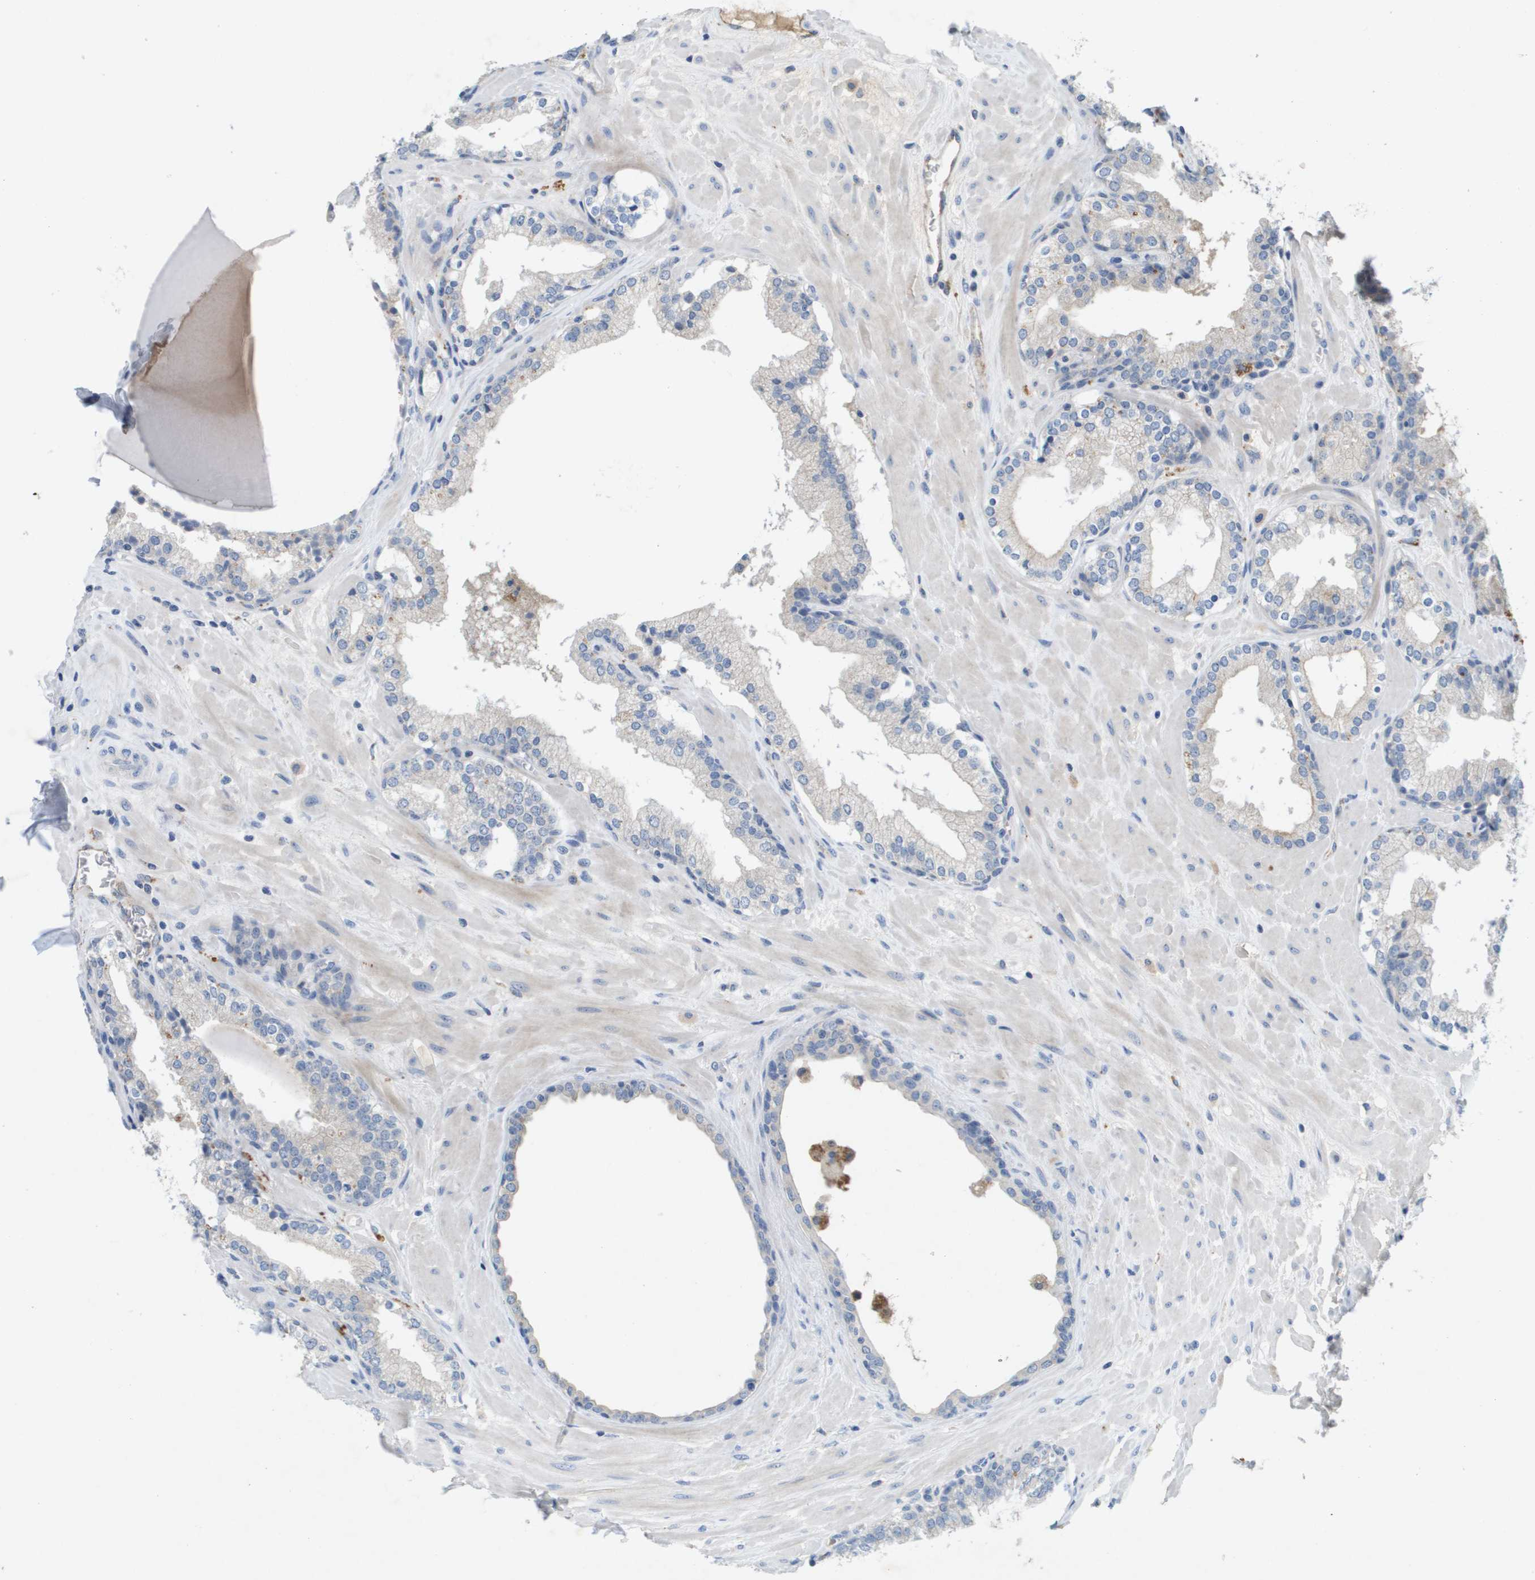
{"staining": {"intensity": "negative", "quantity": "none", "location": "none"}, "tissue": "prostate", "cell_type": "Glandular cells", "image_type": "normal", "snomed": [{"axis": "morphology", "description": "Normal tissue, NOS"}, {"axis": "topography", "description": "Prostate"}], "caption": "The micrograph shows no staining of glandular cells in normal prostate. (Stains: DAB (3,3'-diaminobenzidine) immunohistochemistry (IHC) with hematoxylin counter stain, Microscopy: brightfield microscopy at high magnification).", "gene": "LIPG", "patient": {"sex": "male", "age": 51}}